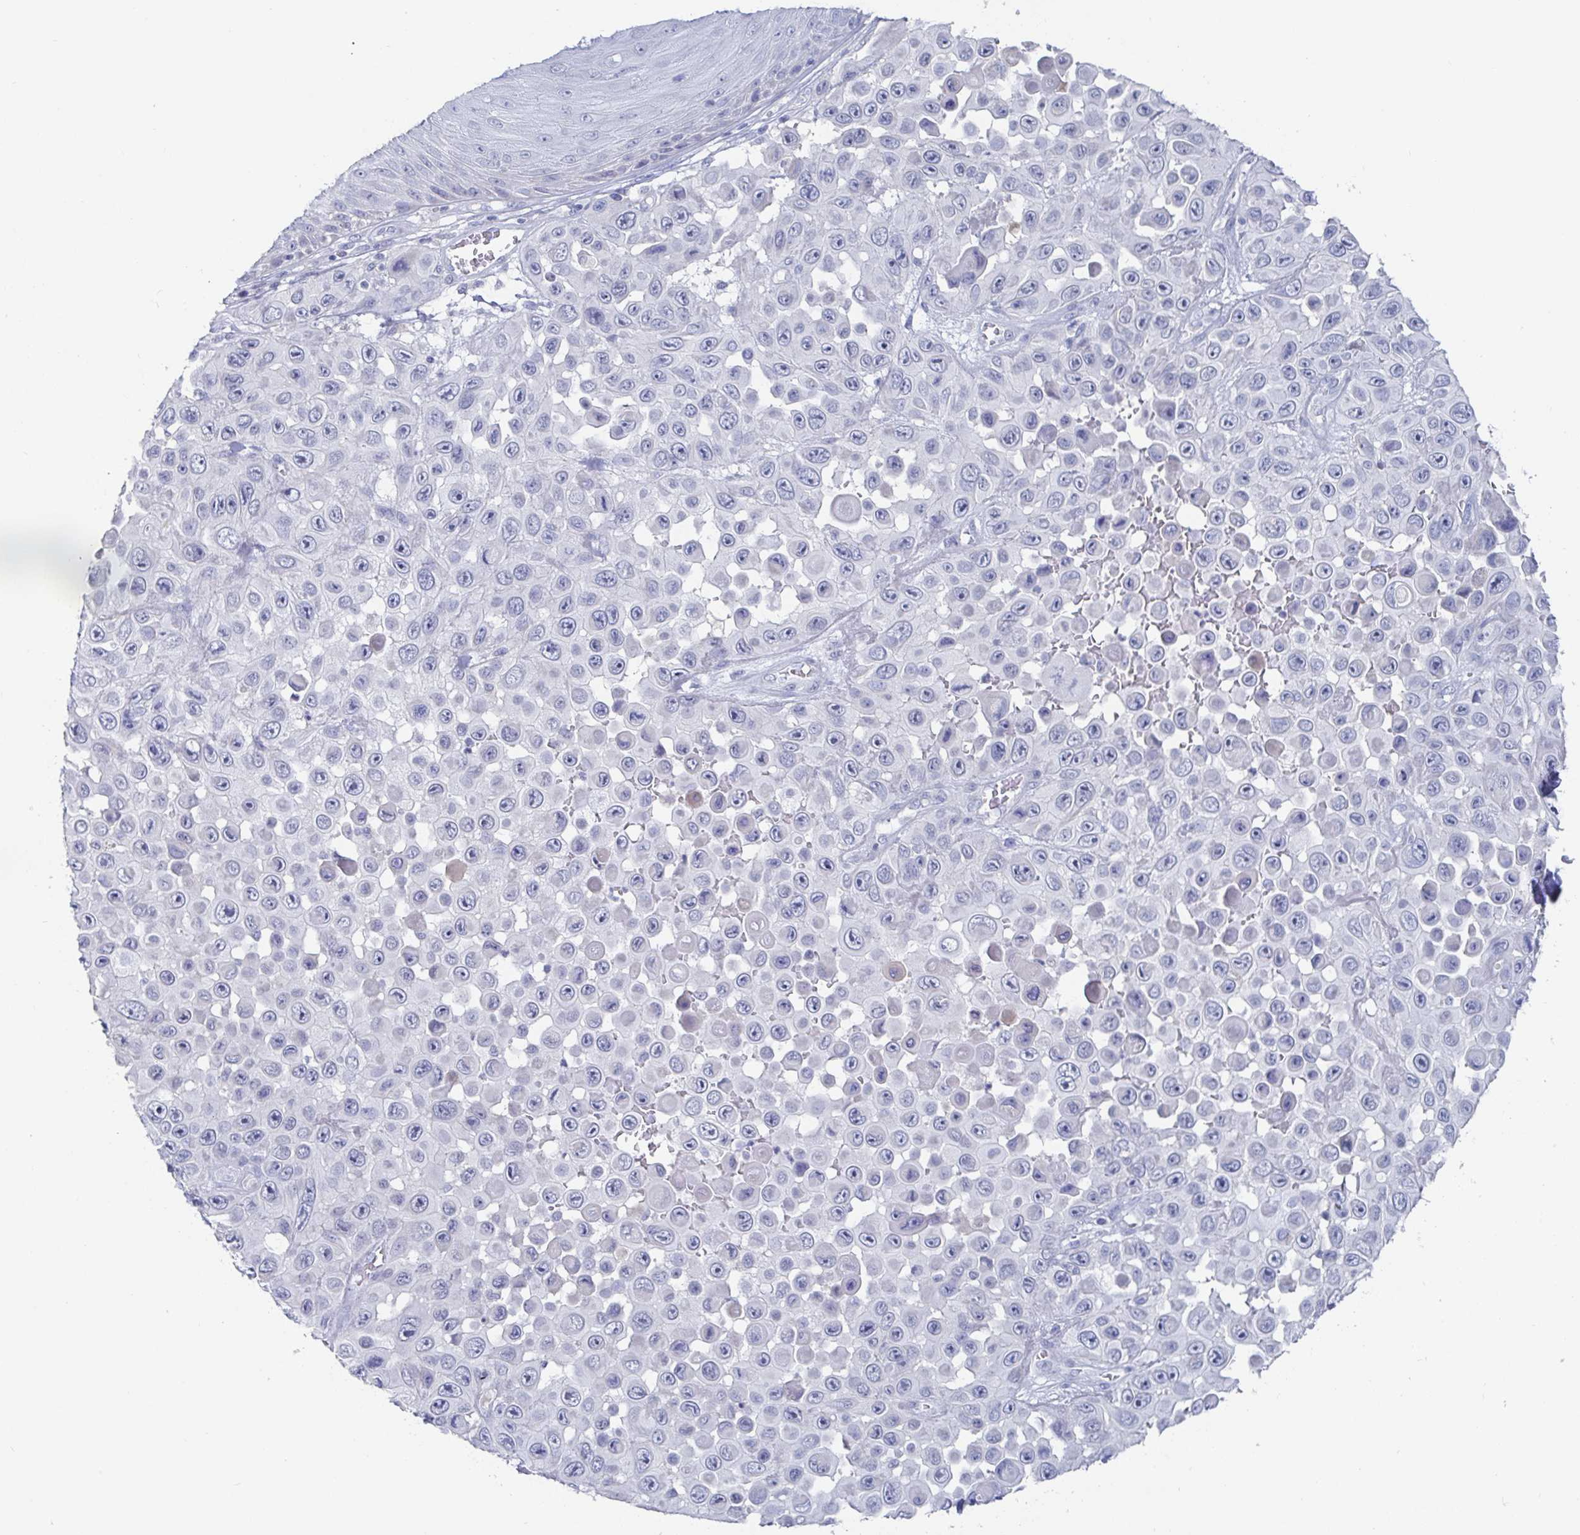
{"staining": {"intensity": "negative", "quantity": "none", "location": "none"}, "tissue": "skin cancer", "cell_type": "Tumor cells", "image_type": "cancer", "snomed": [{"axis": "morphology", "description": "Squamous cell carcinoma, NOS"}, {"axis": "topography", "description": "Skin"}], "caption": "An IHC photomicrograph of skin cancer is shown. There is no staining in tumor cells of skin cancer.", "gene": "ZNF430", "patient": {"sex": "male", "age": 81}}